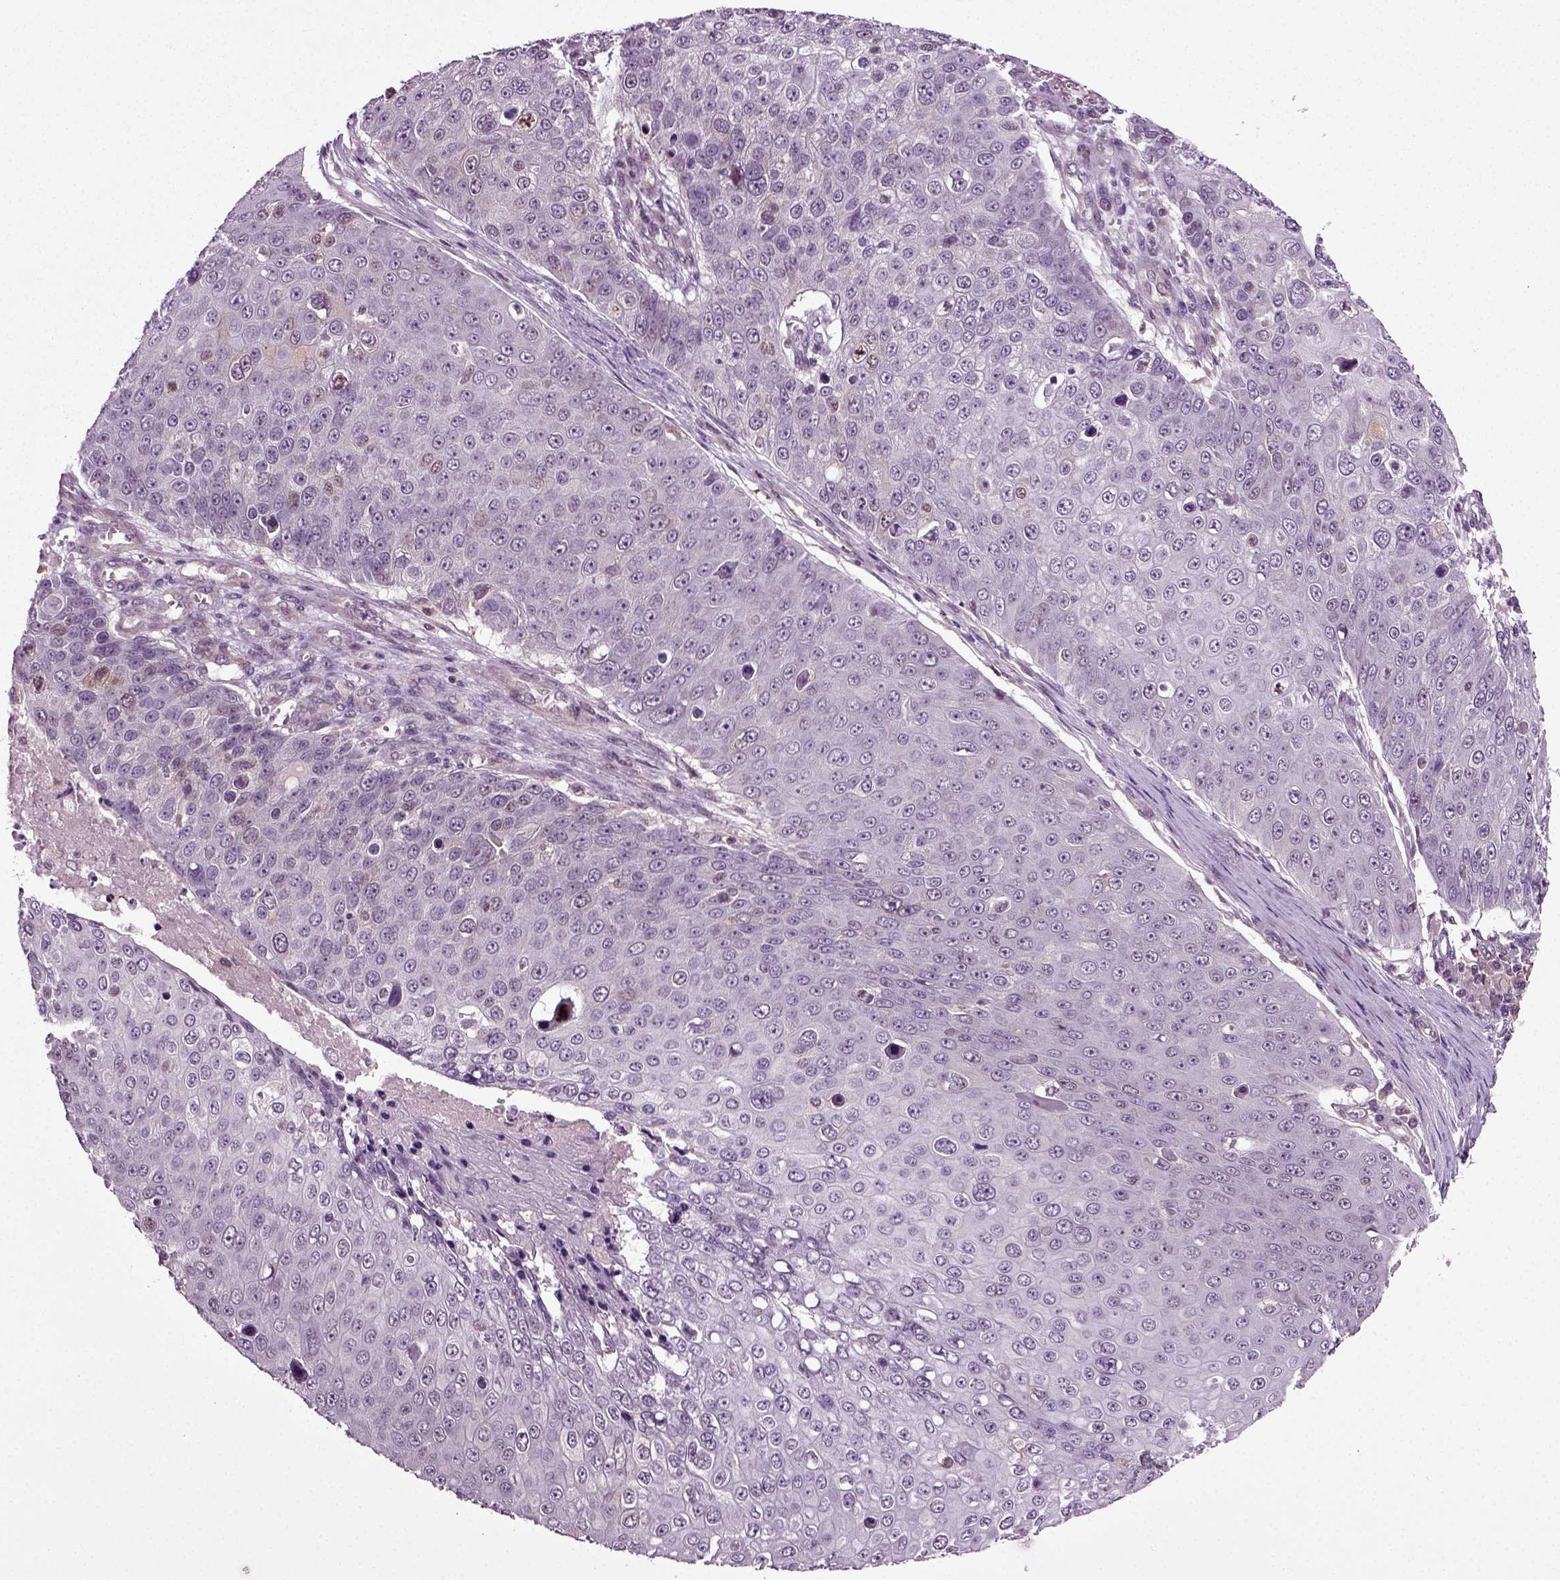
{"staining": {"intensity": "weak", "quantity": "<25%", "location": "cytoplasmic/membranous"}, "tissue": "skin cancer", "cell_type": "Tumor cells", "image_type": "cancer", "snomed": [{"axis": "morphology", "description": "Squamous cell carcinoma, NOS"}, {"axis": "topography", "description": "Skin"}], "caption": "DAB immunohistochemical staining of human squamous cell carcinoma (skin) shows no significant expression in tumor cells.", "gene": "KNSTRN", "patient": {"sex": "male", "age": 71}}